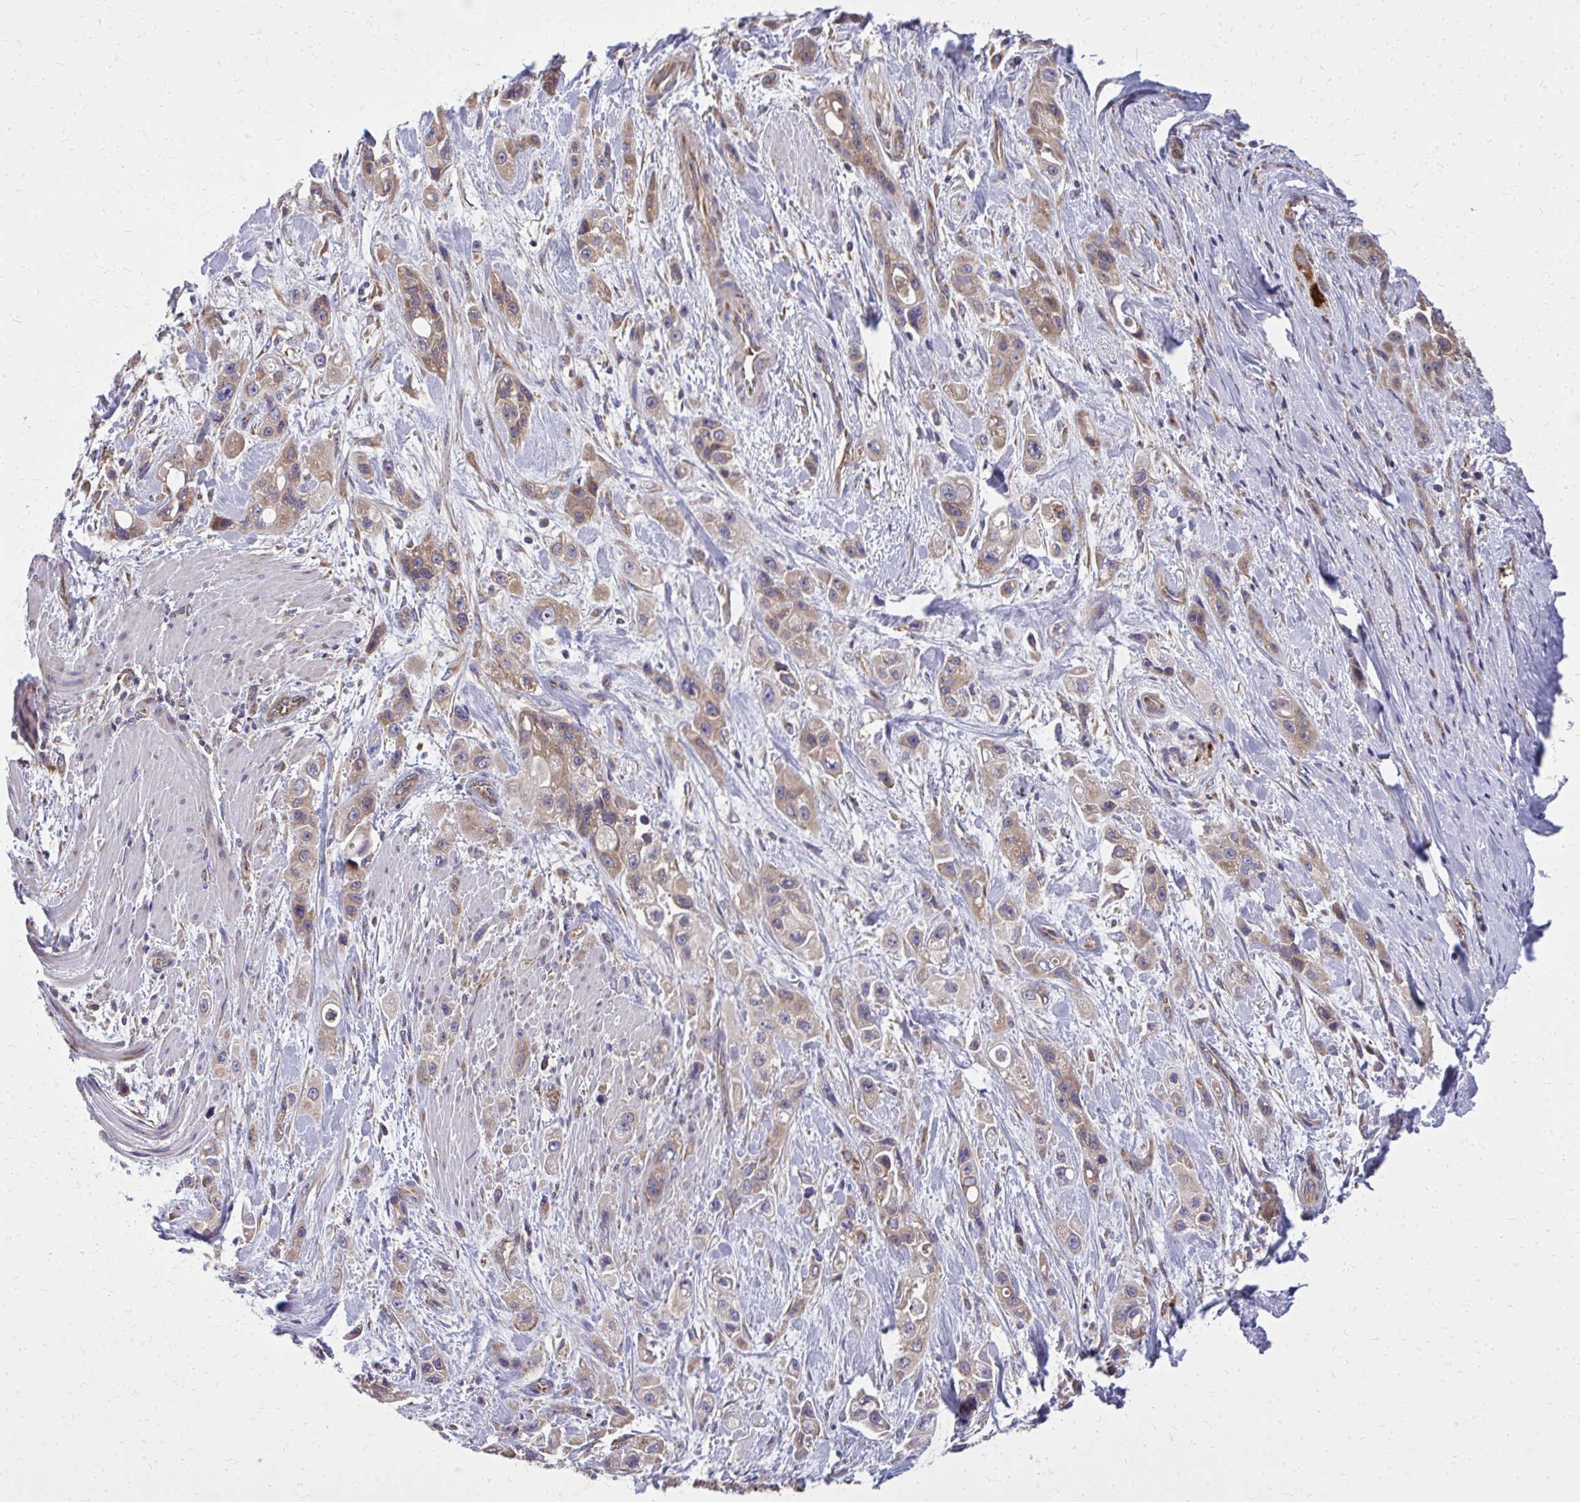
{"staining": {"intensity": "moderate", "quantity": ">75%", "location": "cytoplasmic/membranous"}, "tissue": "pancreatic cancer", "cell_type": "Tumor cells", "image_type": "cancer", "snomed": [{"axis": "morphology", "description": "Adenocarcinoma, NOS"}, {"axis": "topography", "description": "Pancreas"}], "caption": "Immunohistochemistry micrograph of neoplastic tissue: pancreatic cancer stained using IHC displays medium levels of moderate protein expression localized specifically in the cytoplasmic/membranous of tumor cells, appearing as a cytoplasmic/membranous brown color.", "gene": "PDK4", "patient": {"sex": "female", "age": 66}}